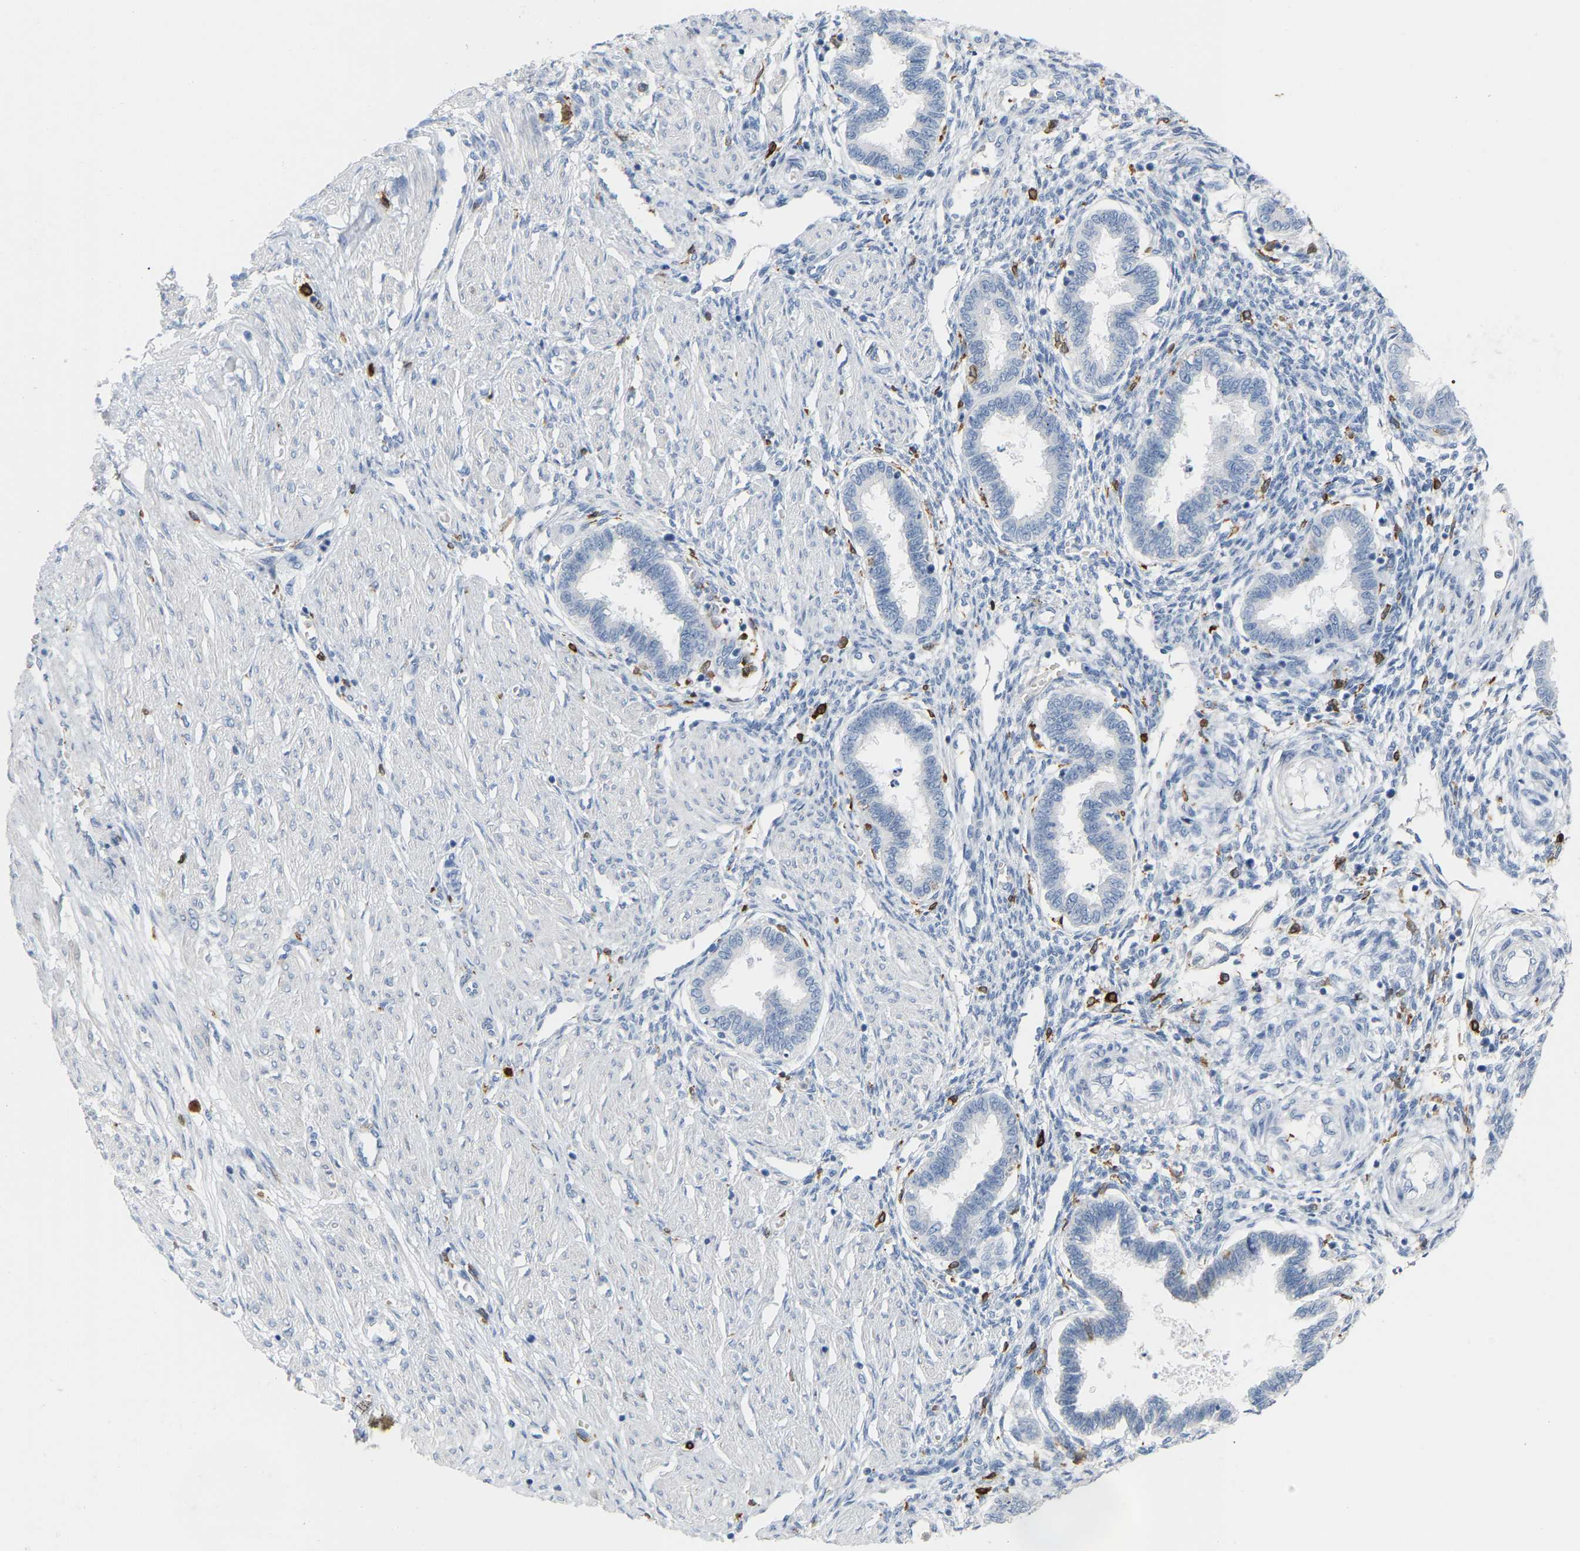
{"staining": {"intensity": "negative", "quantity": "none", "location": "none"}, "tissue": "endometrium", "cell_type": "Cells in endometrial stroma", "image_type": "normal", "snomed": [{"axis": "morphology", "description": "Normal tissue, NOS"}, {"axis": "topography", "description": "Endometrium"}], "caption": "A high-resolution histopathology image shows immunohistochemistry (IHC) staining of benign endometrium, which shows no significant positivity in cells in endometrial stroma.", "gene": "PTGS1", "patient": {"sex": "female", "age": 33}}